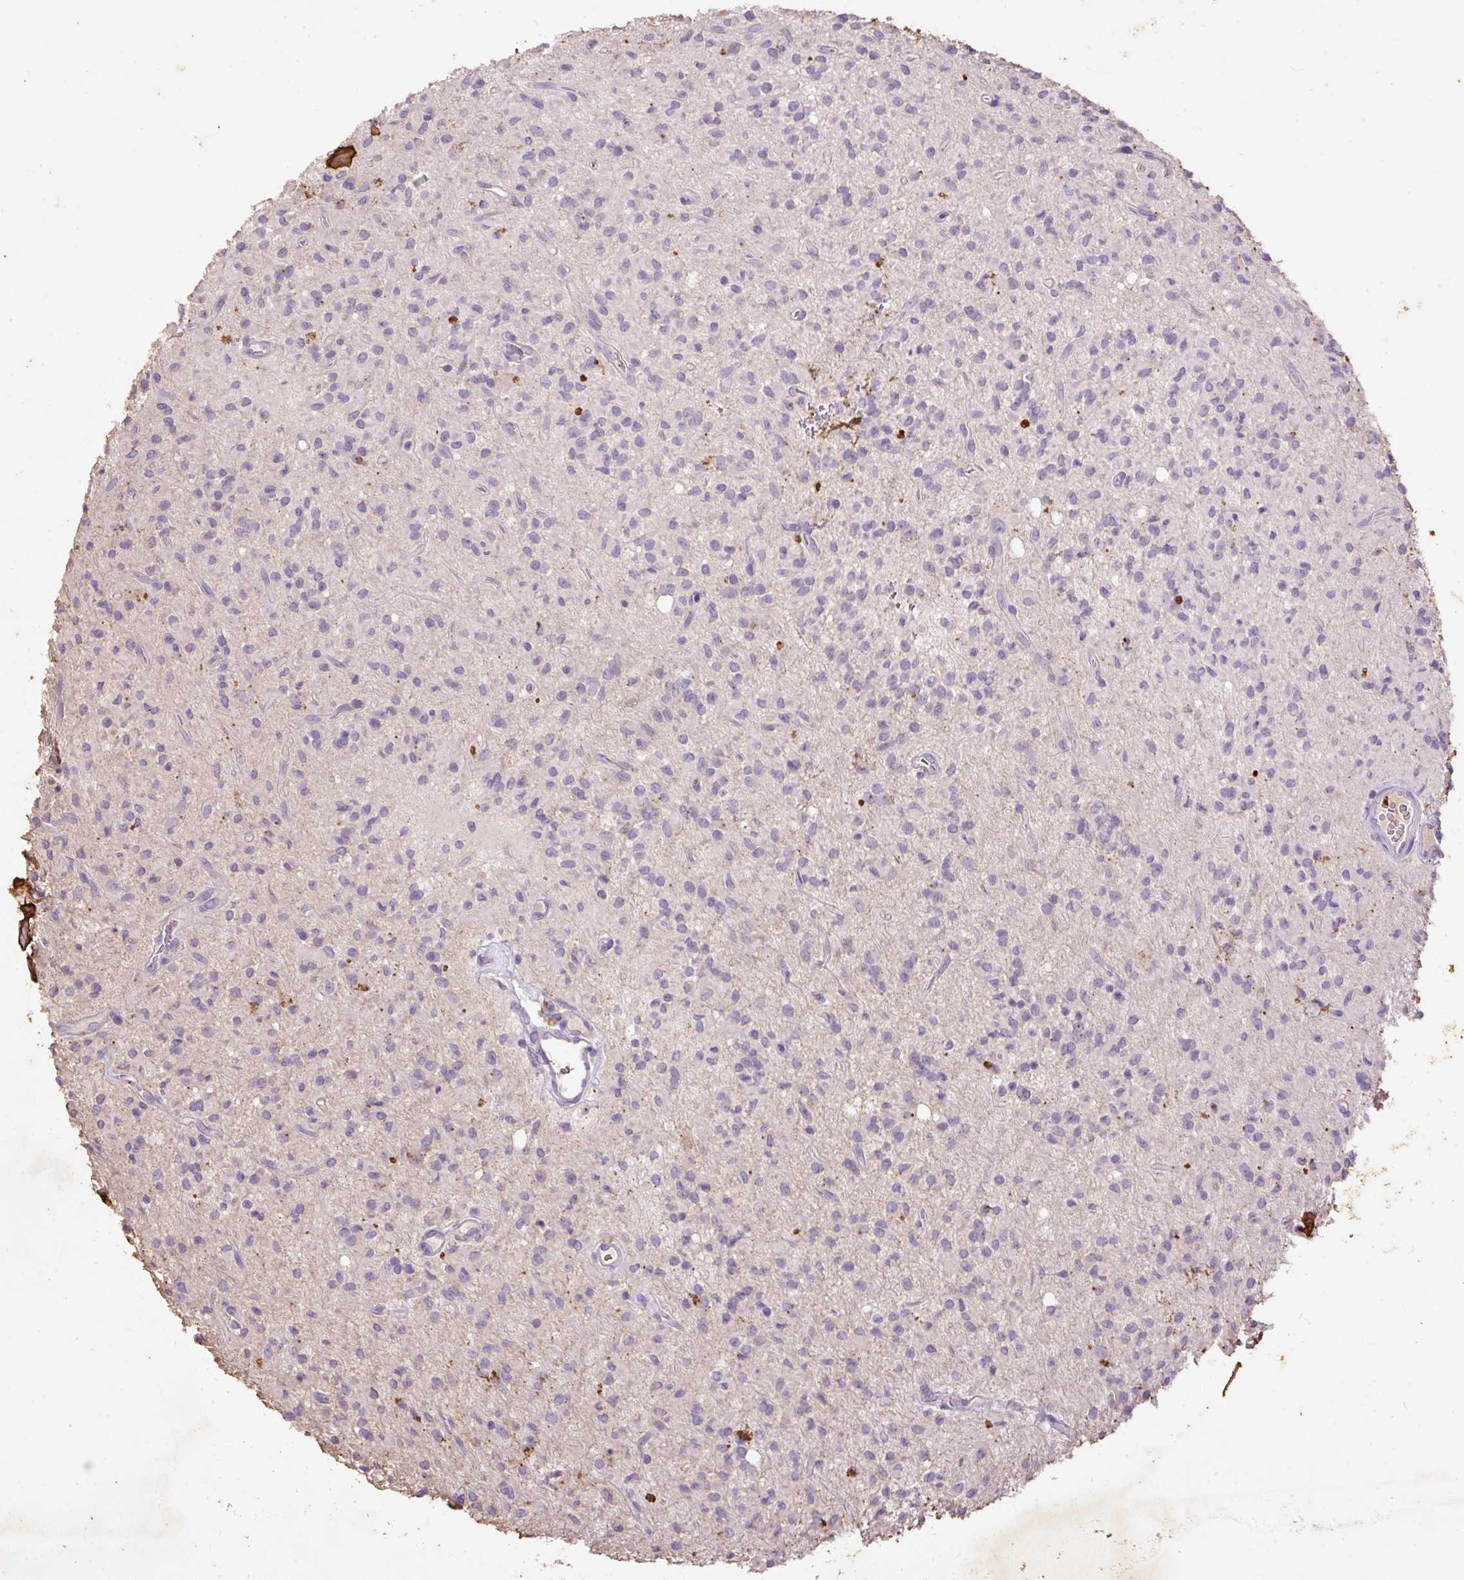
{"staining": {"intensity": "negative", "quantity": "none", "location": "none"}, "tissue": "glioma", "cell_type": "Tumor cells", "image_type": "cancer", "snomed": [{"axis": "morphology", "description": "Glioma, malignant, Low grade"}, {"axis": "topography", "description": "Brain"}], "caption": "This is an IHC histopathology image of human glioma. There is no expression in tumor cells.", "gene": "LRTM2", "patient": {"sex": "female", "age": 33}}